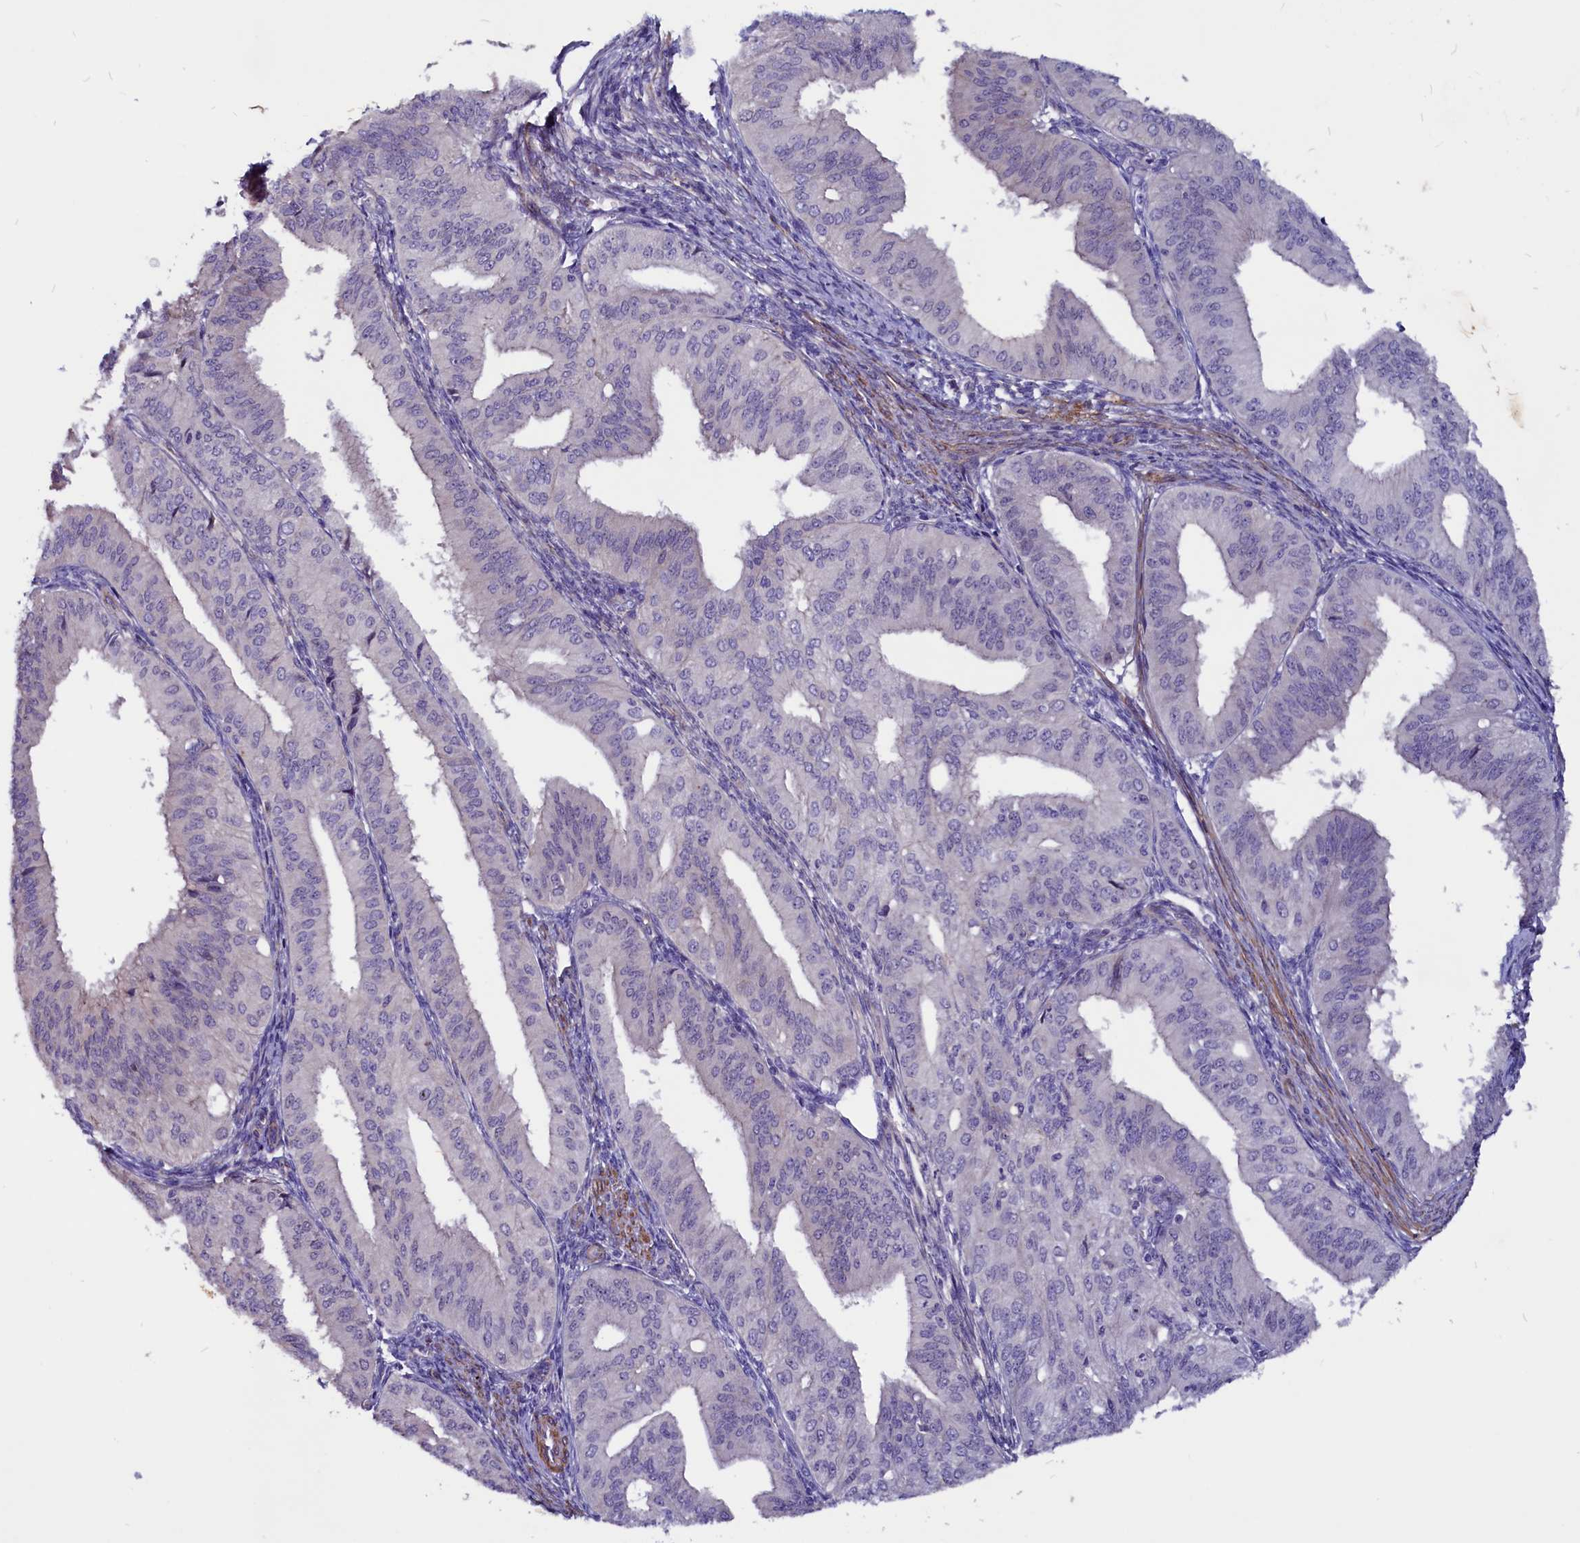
{"staining": {"intensity": "negative", "quantity": "none", "location": "none"}, "tissue": "endometrial cancer", "cell_type": "Tumor cells", "image_type": "cancer", "snomed": [{"axis": "morphology", "description": "Adenocarcinoma, NOS"}, {"axis": "topography", "description": "Endometrium"}], "caption": "Protein analysis of endometrial cancer exhibits no significant positivity in tumor cells.", "gene": "ZNF749", "patient": {"sex": "female", "age": 50}}